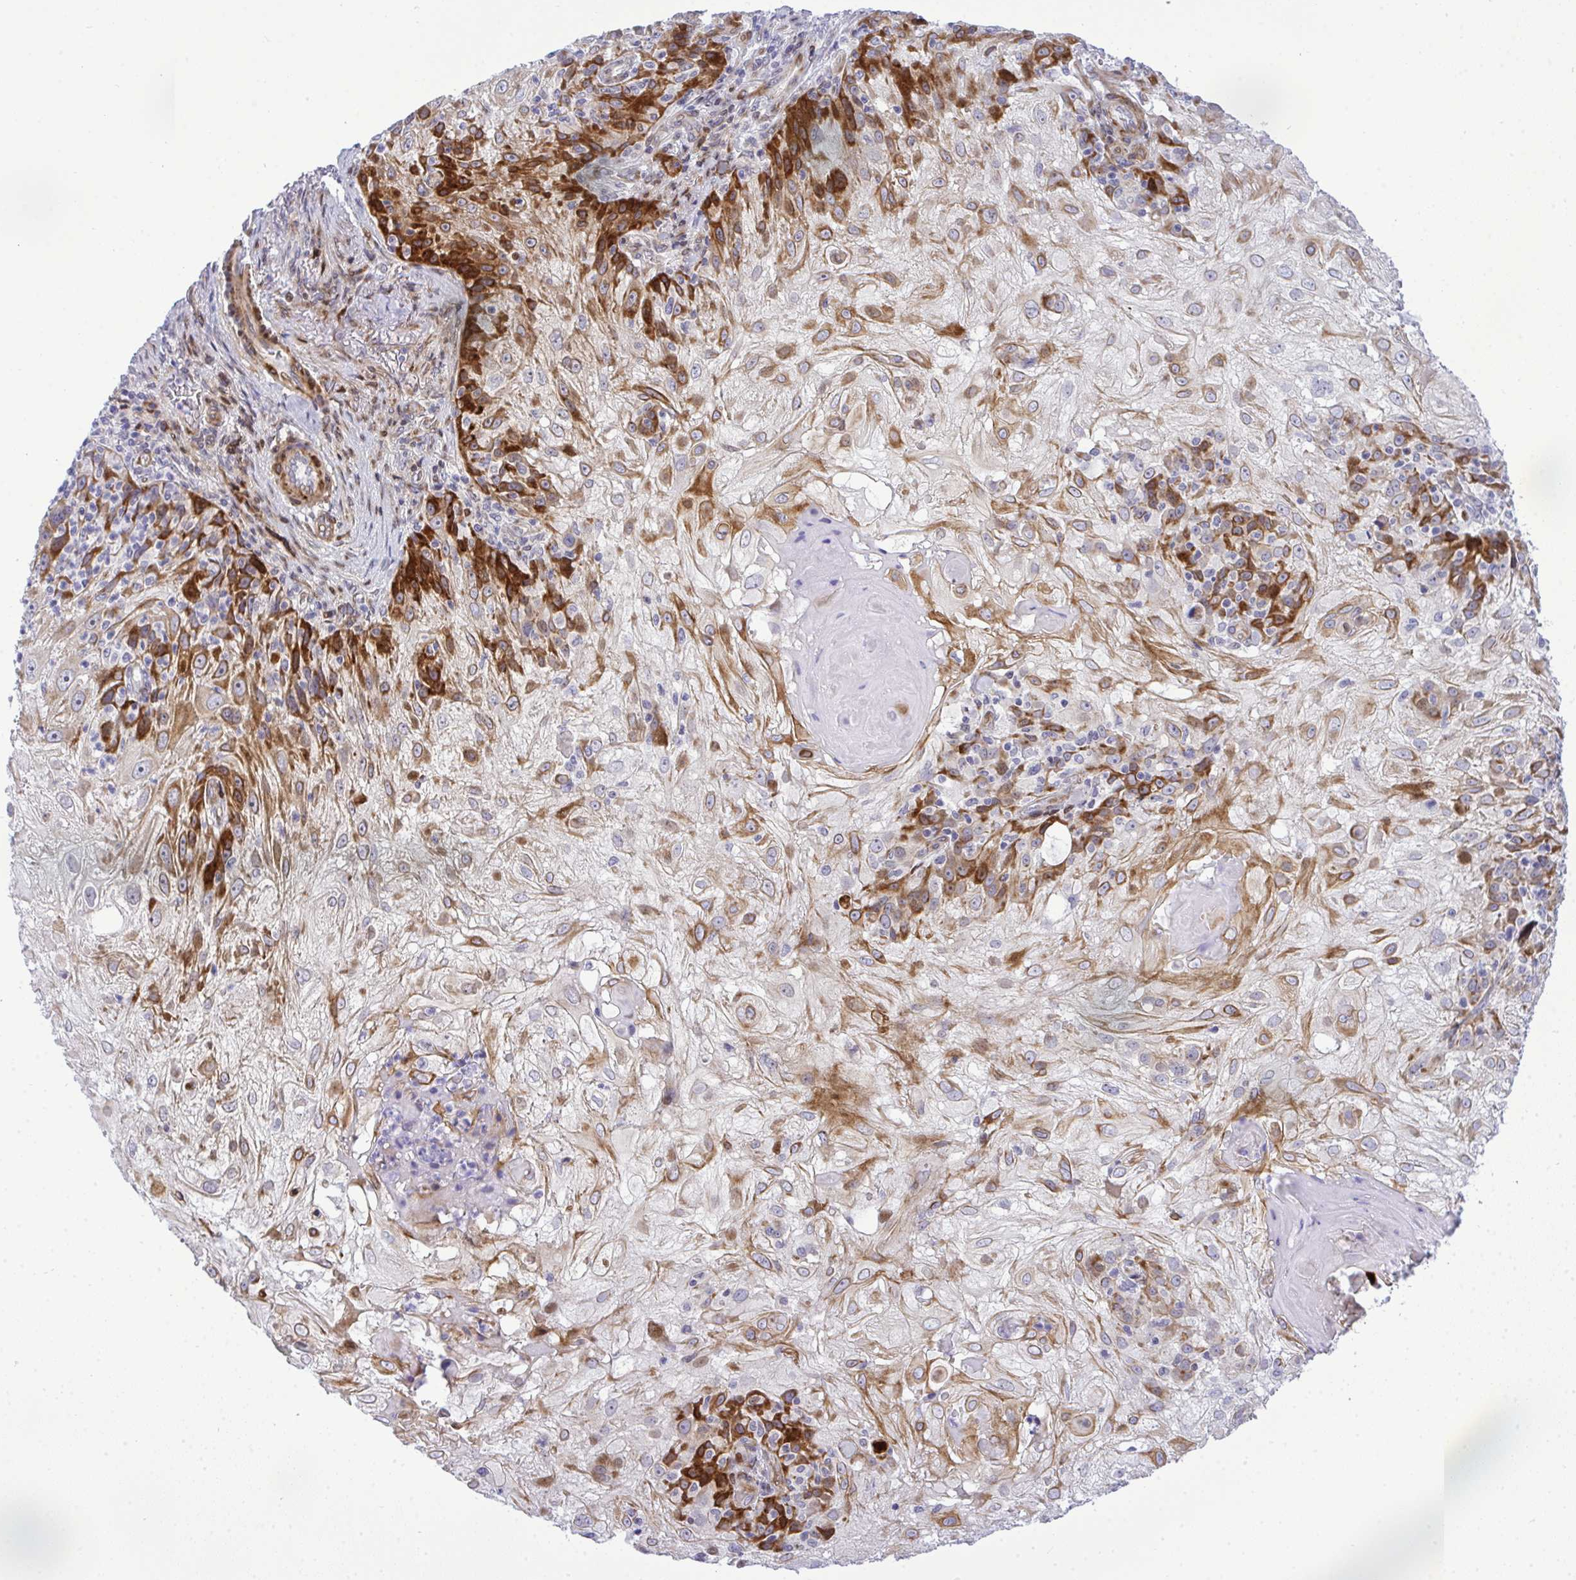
{"staining": {"intensity": "strong", "quantity": "25%-75%", "location": "nuclear"}, "tissue": "skin cancer", "cell_type": "Tumor cells", "image_type": "cancer", "snomed": [{"axis": "morphology", "description": "Normal tissue, NOS"}, {"axis": "morphology", "description": "Squamous cell carcinoma, NOS"}, {"axis": "topography", "description": "Skin"}], "caption": "Skin cancer (squamous cell carcinoma) tissue reveals strong nuclear positivity in approximately 25%-75% of tumor cells, visualized by immunohistochemistry. Nuclei are stained in blue.", "gene": "CASTOR2", "patient": {"sex": "female", "age": 83}}